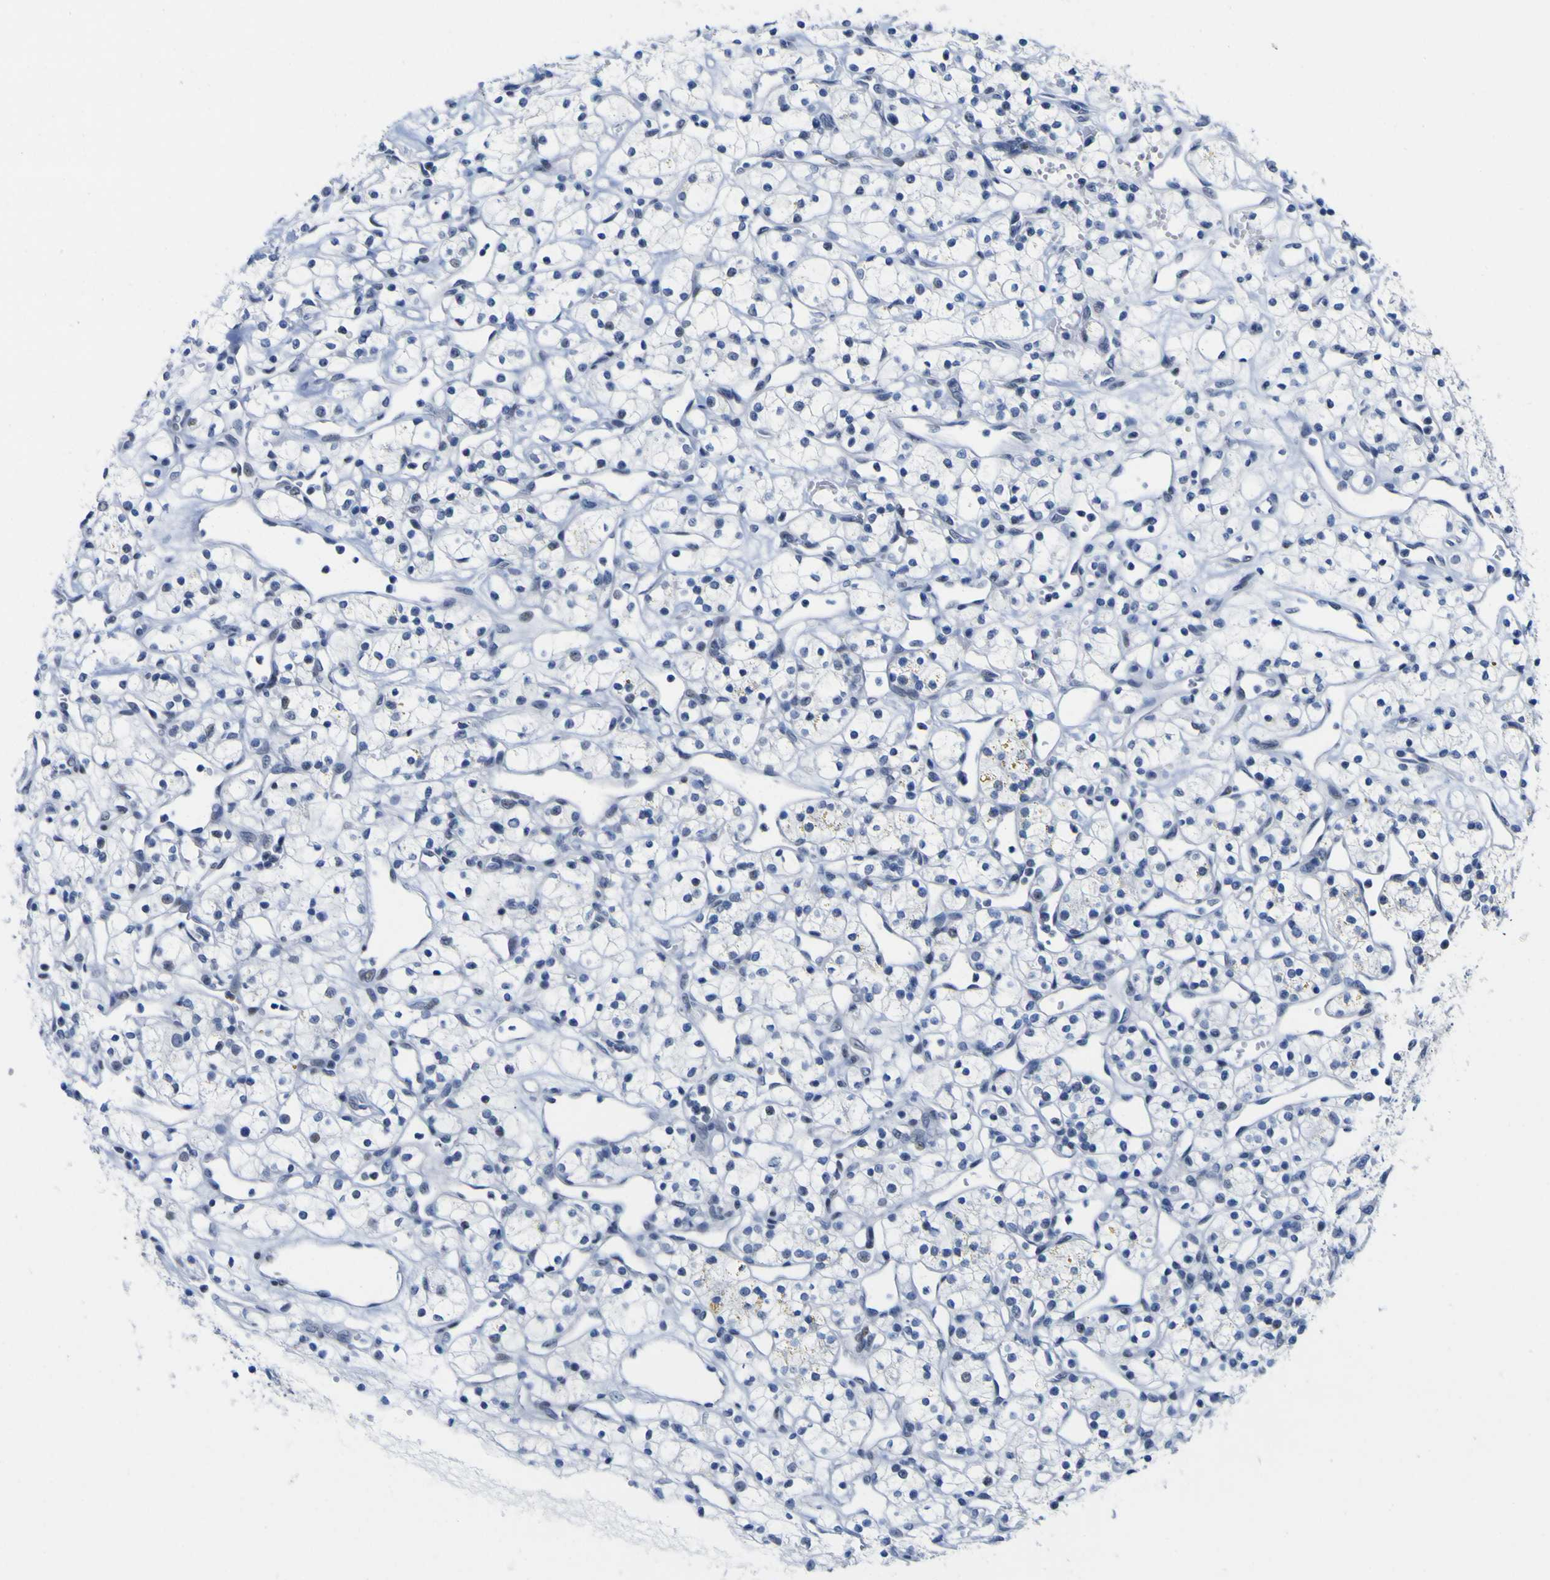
{"staining": {"intensity": "negative", "quantity": "none", "location": "none"}, "tissue": "renal cancer", "cell_type": "Tumor cells", "image_type": "cancer", "snomed": [{"axis": "morphology", "description": "Adenocarcinoma, NOS"}, {"axis": "topography", "description": "Kidney"}], "caption": "This is an immunohistochemistry (IHC) image of human adenocarcinoma (renal). There is no expression in tumor cells.", "gene": "MBD3", "patient": {"sex": "female", "age": 60}}